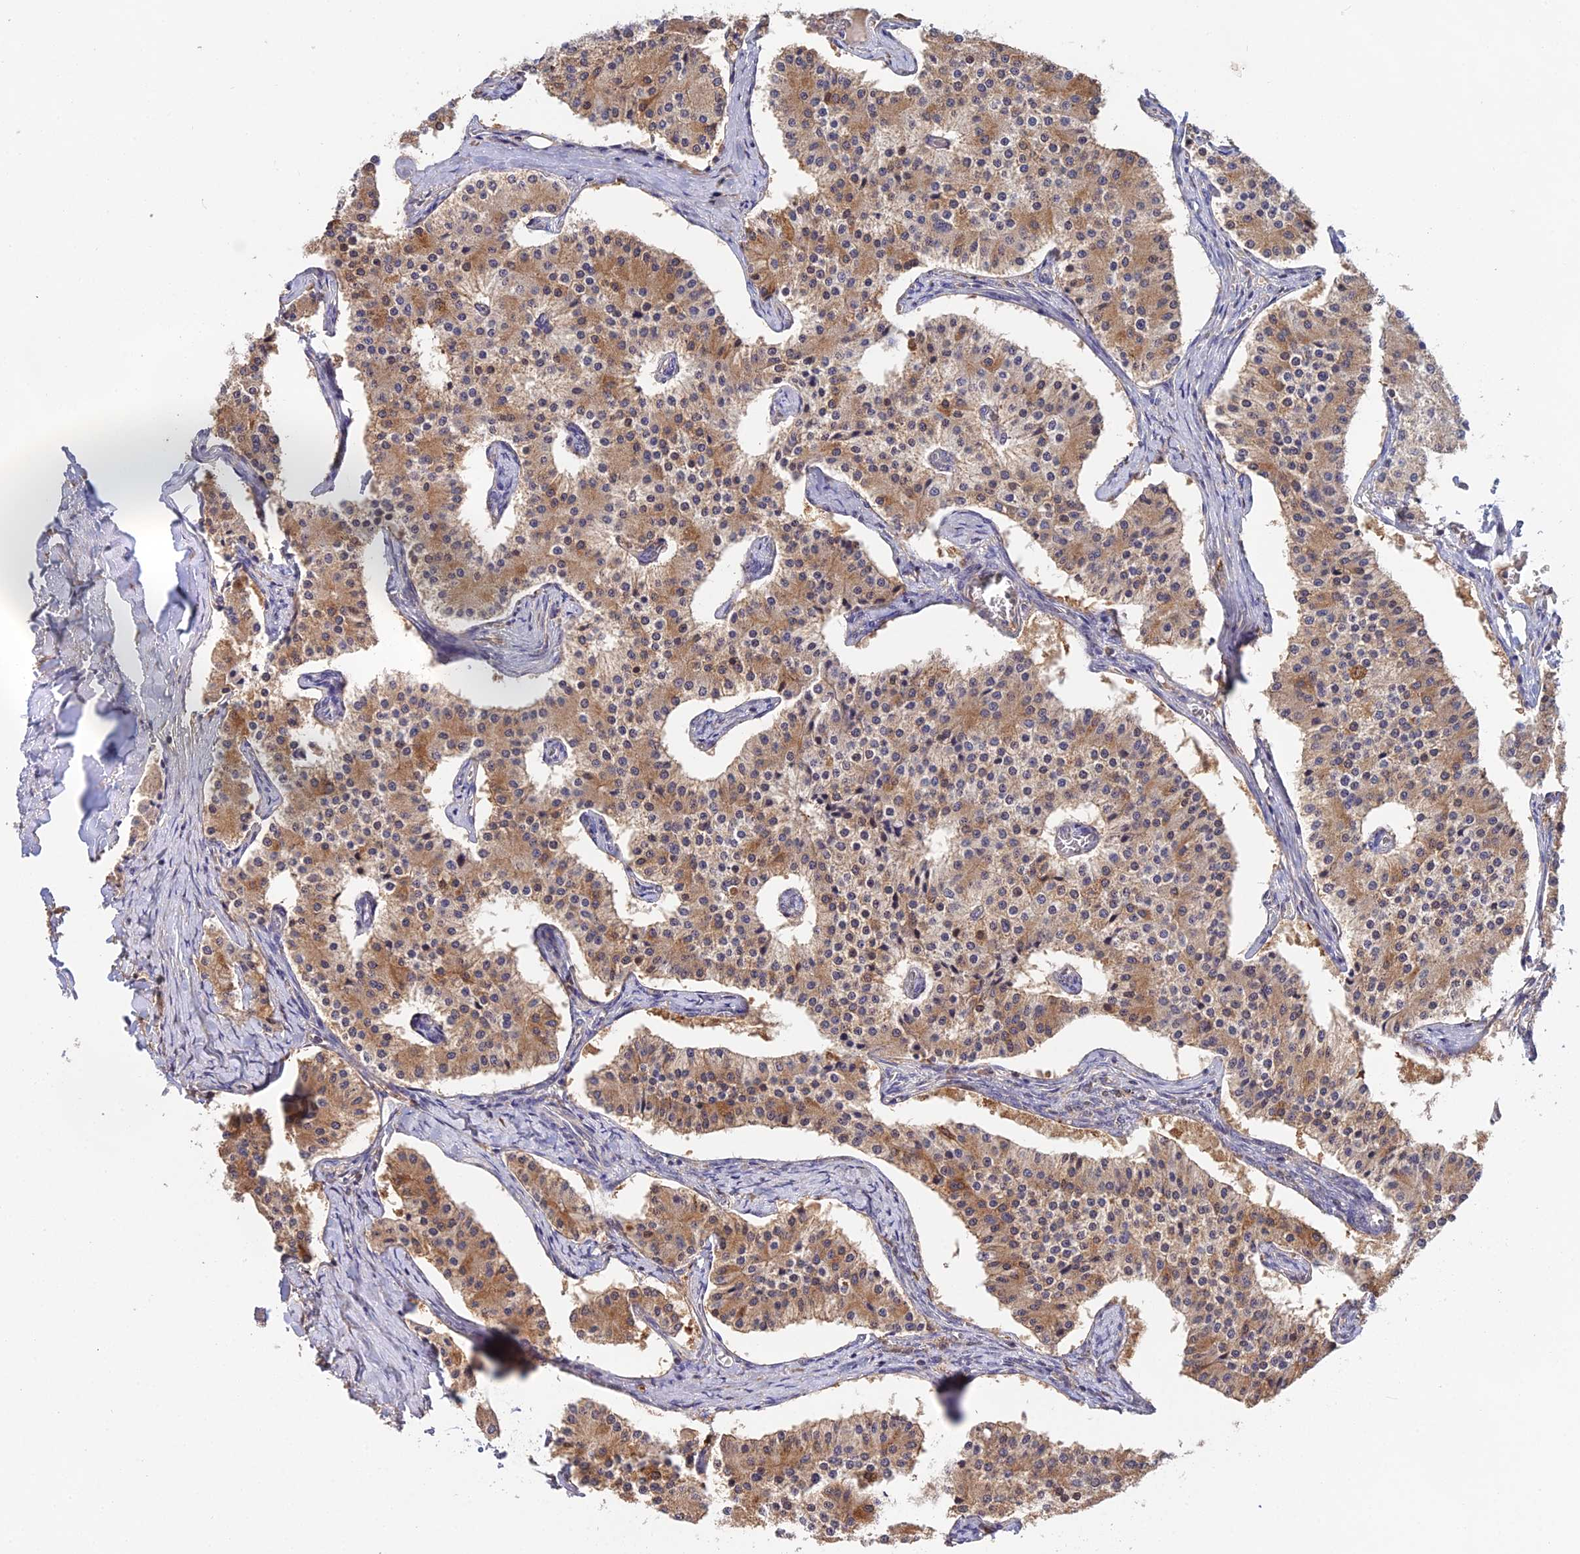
{"staining": {"intensity": "moderate", "quantity": ">75%", "location": "cytoplasmic/membranous"}, "tissue": "carcinoid", "cell_type": "Tumor cells", "image_type": "cancer", "snomed": [{"axis": "morphology", "description": "Carcinoid, malignant, NOS"}, {"axis": "topography", "description": "Colon"}], "caption": "The immunohistochemical stain shows moderate cytoplasmic/membranous positivity in tumor cells of carcinoid (malignant) tissue.", "gene": "FBP1", "patient": {"sex": "female", "age": 52}}